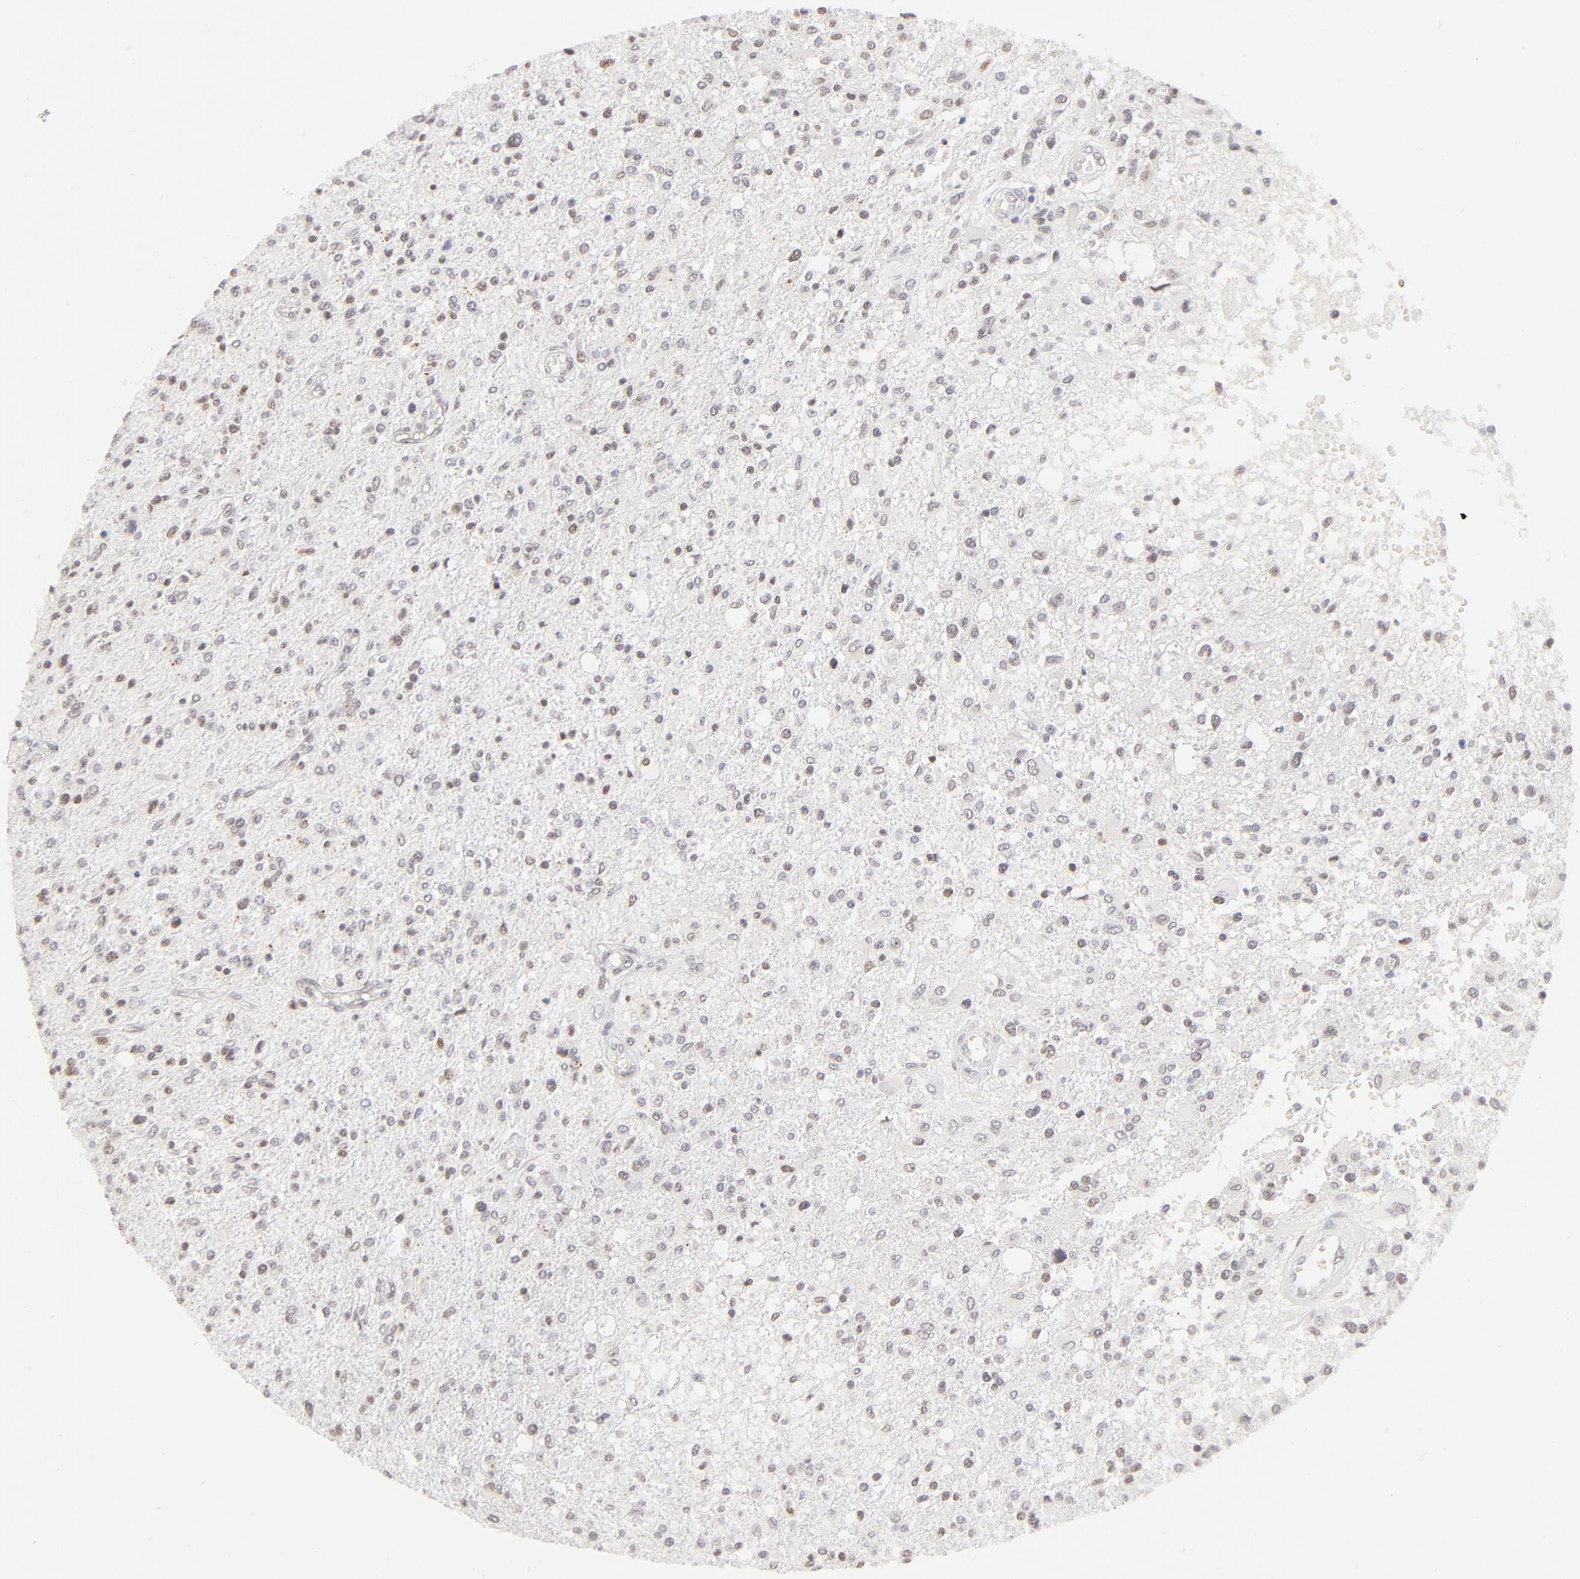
{"staining": {"intensity": "weak", "quantity": "<25%", "location": "nuclear"}, "tissue": "glioma", "cell_type": "Tumor cells", "image_type": "cancer", "snomed": [{"axis": "morphology", "description": "Glioma, malignant, High grade"}, {"axis": "topography", "description": "Cerebral cortex"}], "caption": "Glioma was stained to show a protein in brown. There is no significant staining in tumor cells.", "gene": "PBX1", "patient": {"sex": "male", "age": 76}}